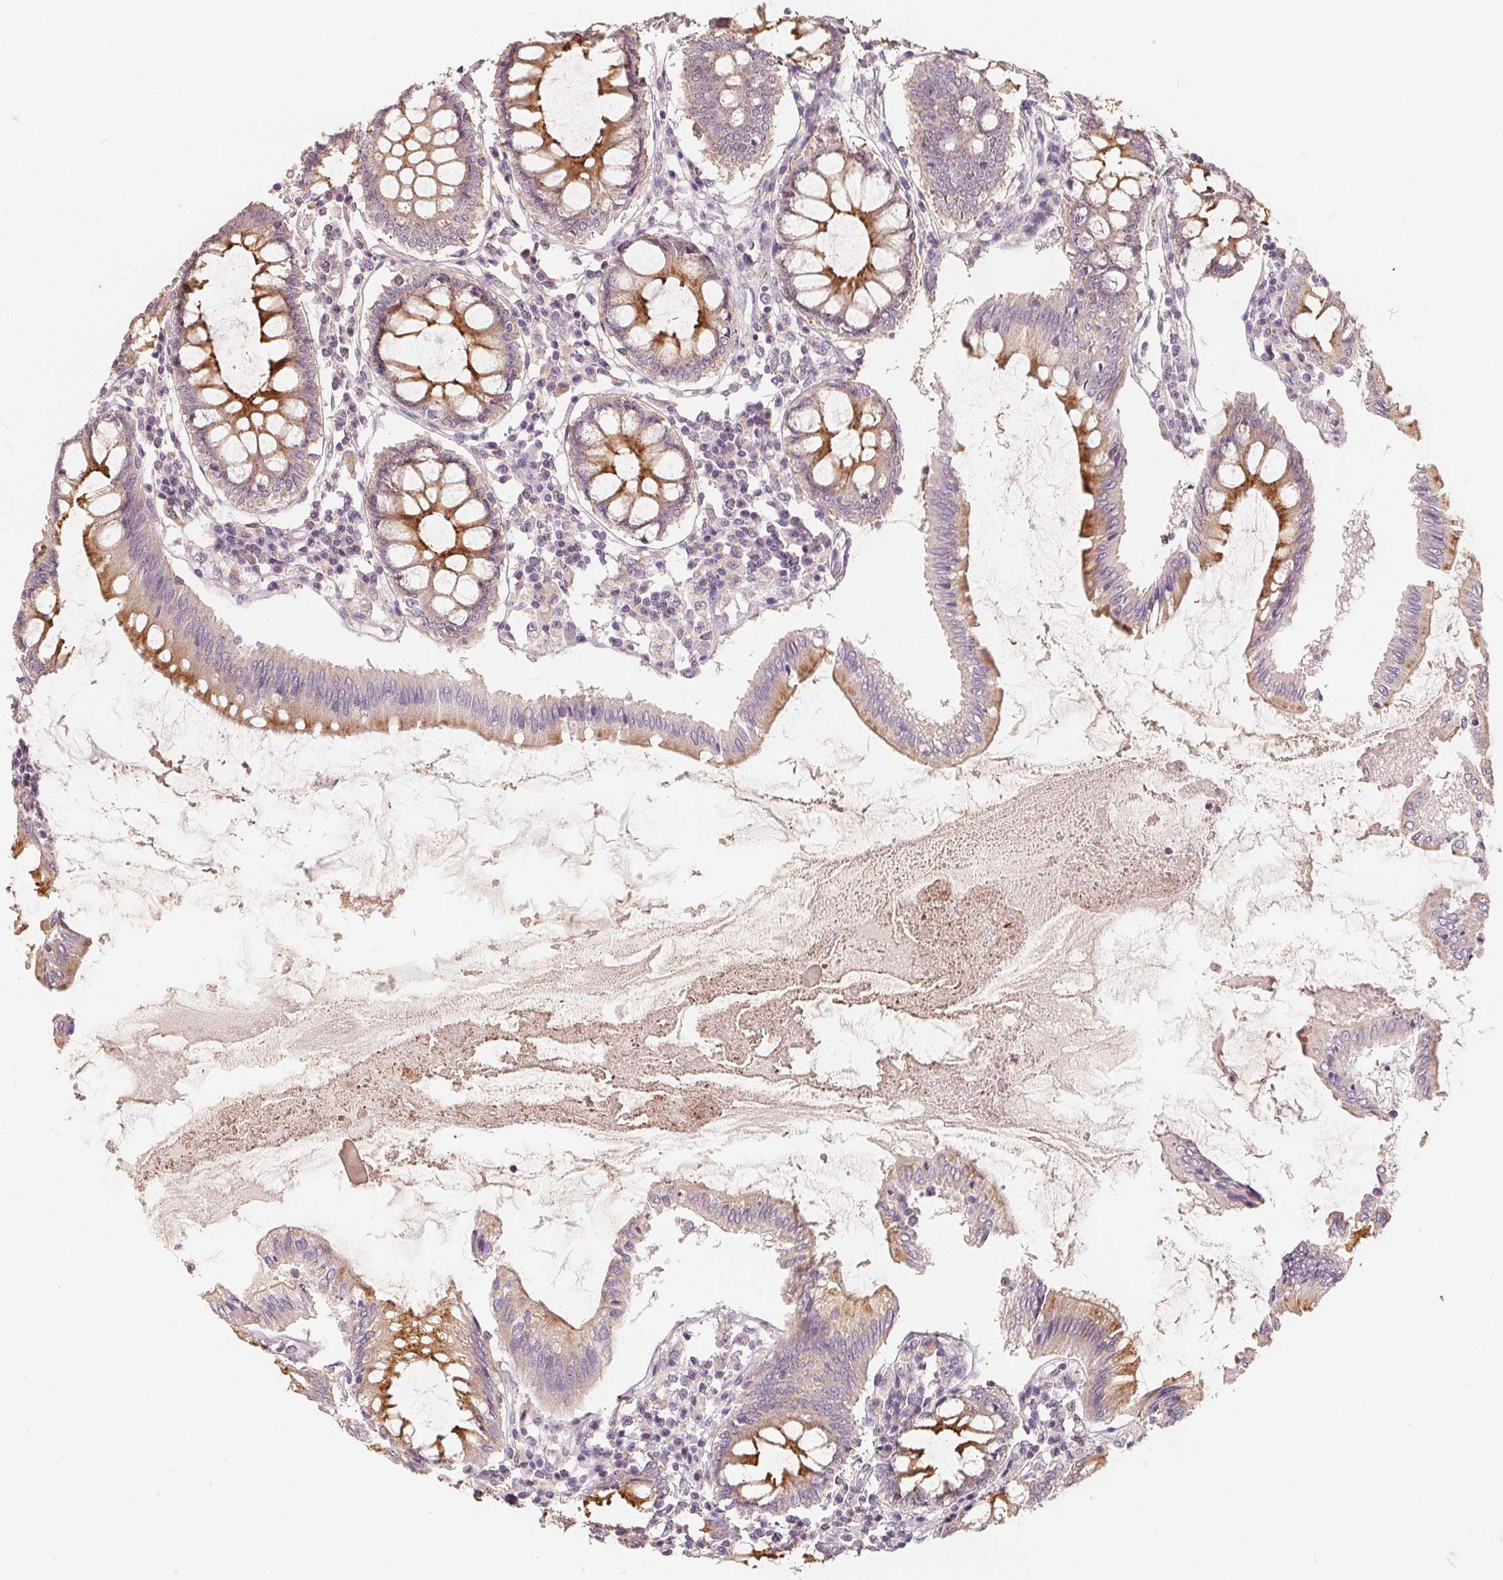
{"staining": {"intensity": "negative", "quantity": "none", "location": "none"}, "tissue": "colon", "cell_type": "Endothelial cells", "image_type": "normal", "snomed": [{"axis": "morphology", "description": "Normal tissue, NOS"}, {"axis": "morphology", "description": "Adenocarcinoma, NOS"}, {"axis": "topography", "description": "Colon"}], "caption": "This histopathology image is of benign colon stained with immunohistochemistry (IHC) to label a protein in brown with the nuclei are counter-stained blue. There is no staining in endothelial cells. The staining is performed using DAB brown chromogen with nuclei counter-stained in using hematoxylin.", "gene": "DRC3", "patient": {"sex": "male", "age": 83}}